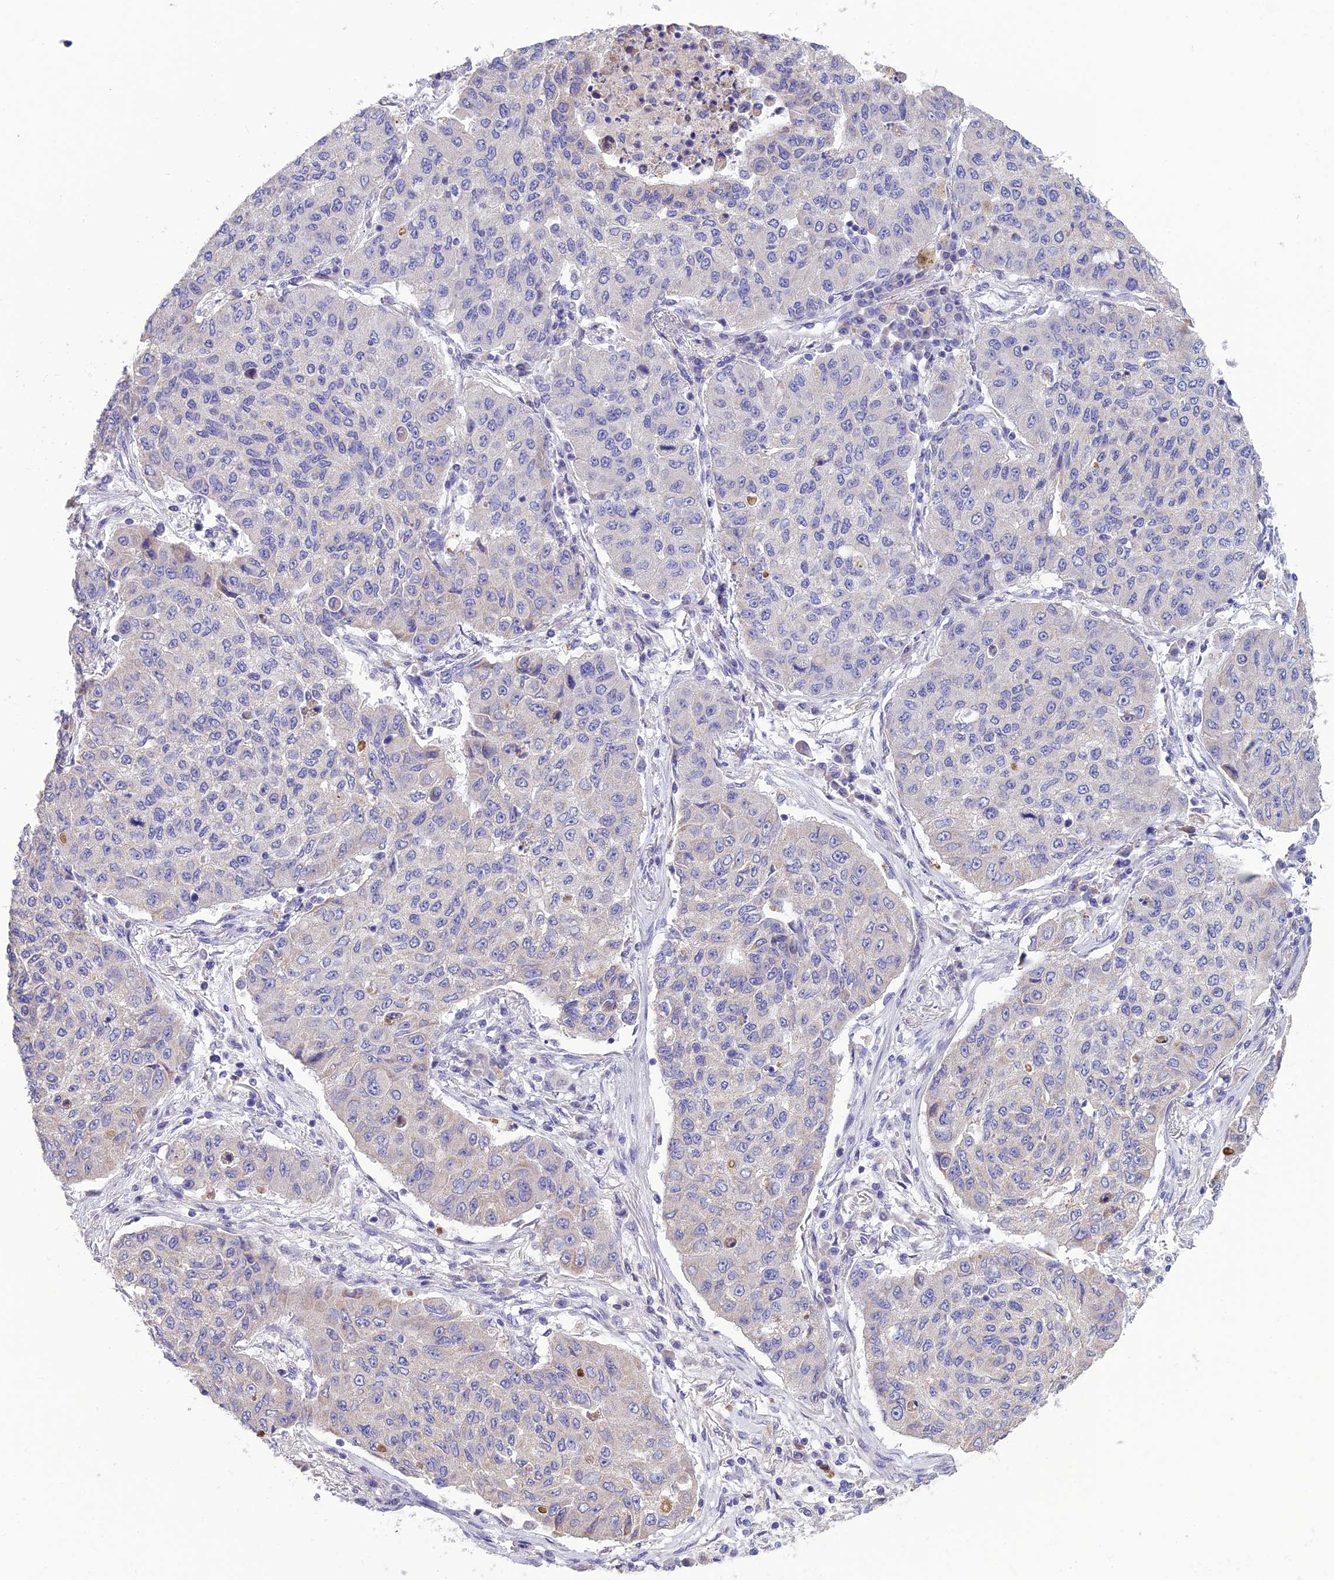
{"staining": {"intensity": "negative", "quantity": "none", "location": "none"}, "tissue": "lung cancer", "cell_type": "Tumor cells", "image_type": "cancer", "snomed": [{"axis": "morphology", "description": "Squamous cell carcinoma, NOS"}, {"axis": "topography", "description": "Lung"}], "caption": "Immunohistochemistry (IHC) image of neoplastic tissue: human lung squamous cell carcinoma stained with DAB exhibits no significant protein positivity in tumor cells.", "gene": "BHMT2", "patient": {"sex": "male", "age": 74}}